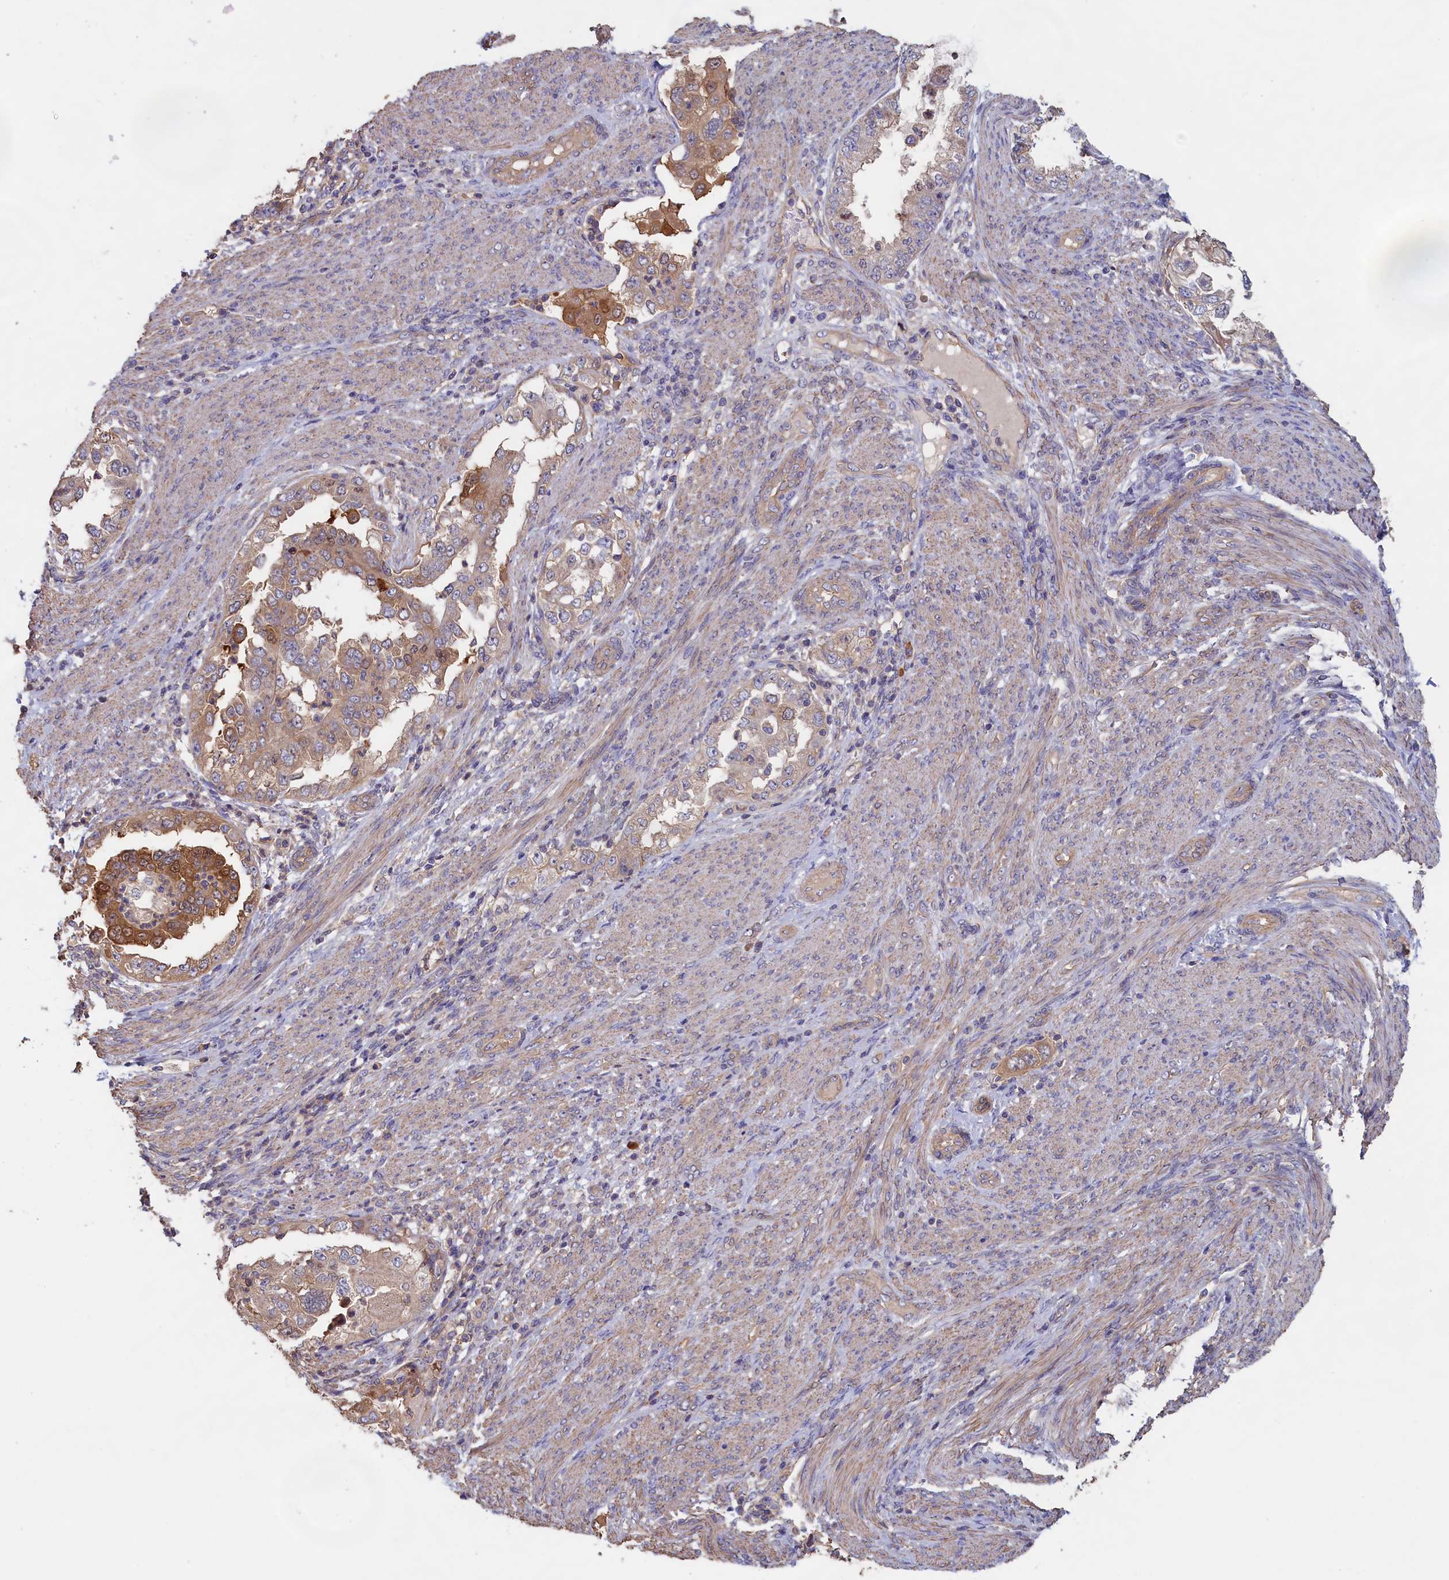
{"staining": {"intensity": "moderate", "quantity": "25%-75%", "location": "cytoplasmic/membranous"}, "tissue": "endometrial cancer", "cell_type": "Tumor cells", "image_type": "cancer", "snomed": [{"axis": "morphology", "description": "Adenocarcinoma, NOS"}, {"axis": "topography", "description": "Endometrium"}], "caption": "Endometrial cancer (adenocarcinoma) tissue demonstrates moderate cytoplasmic/membranous expression in about 25%-75% of tumor cells", "gene": "ANKRD2", "patient": {"sex": "female", "age": 85}}